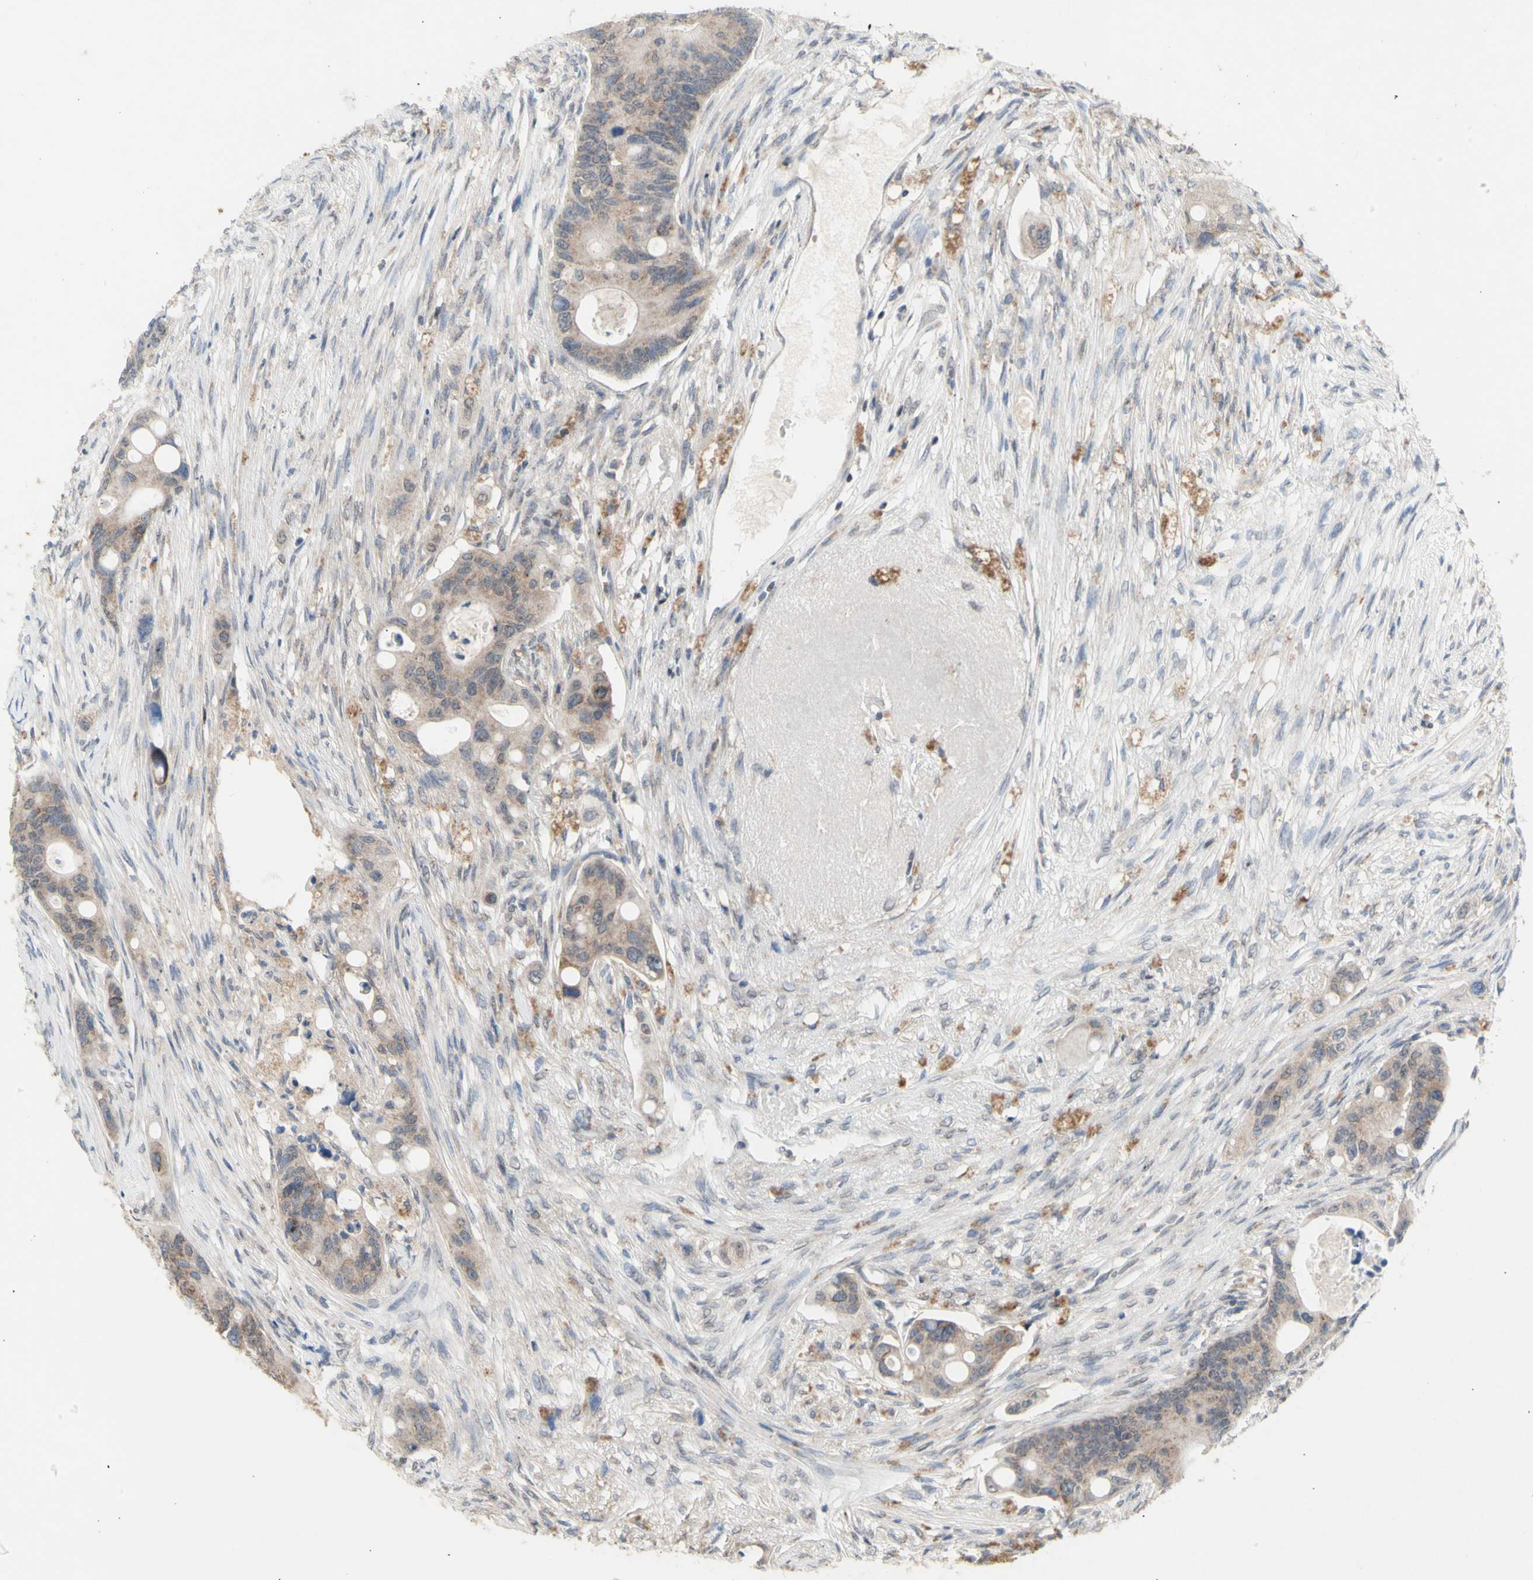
{"staining": {"intensity": "weak", "quantity": ">75%", "location": "cytoplasmic/membranous"}, "tissue": "colorectal cancer", "cell_type": "Tumor cells", "image_type": "cancer", "snomed": [{"axis": "morphology", "description": "Adenocarcinoma, NOS"}, {"axis": "topography", "description": "Colon"}], "caption": "The micrograph displays immunohistochemical staining of adenocarcinoma (colorectal). There is weak cytoplasmic/membranous positivity is seen in approximately >75% of tumor cells.", "gene": "NLRP1", "patient": {"sex": "female", "age": 57}}